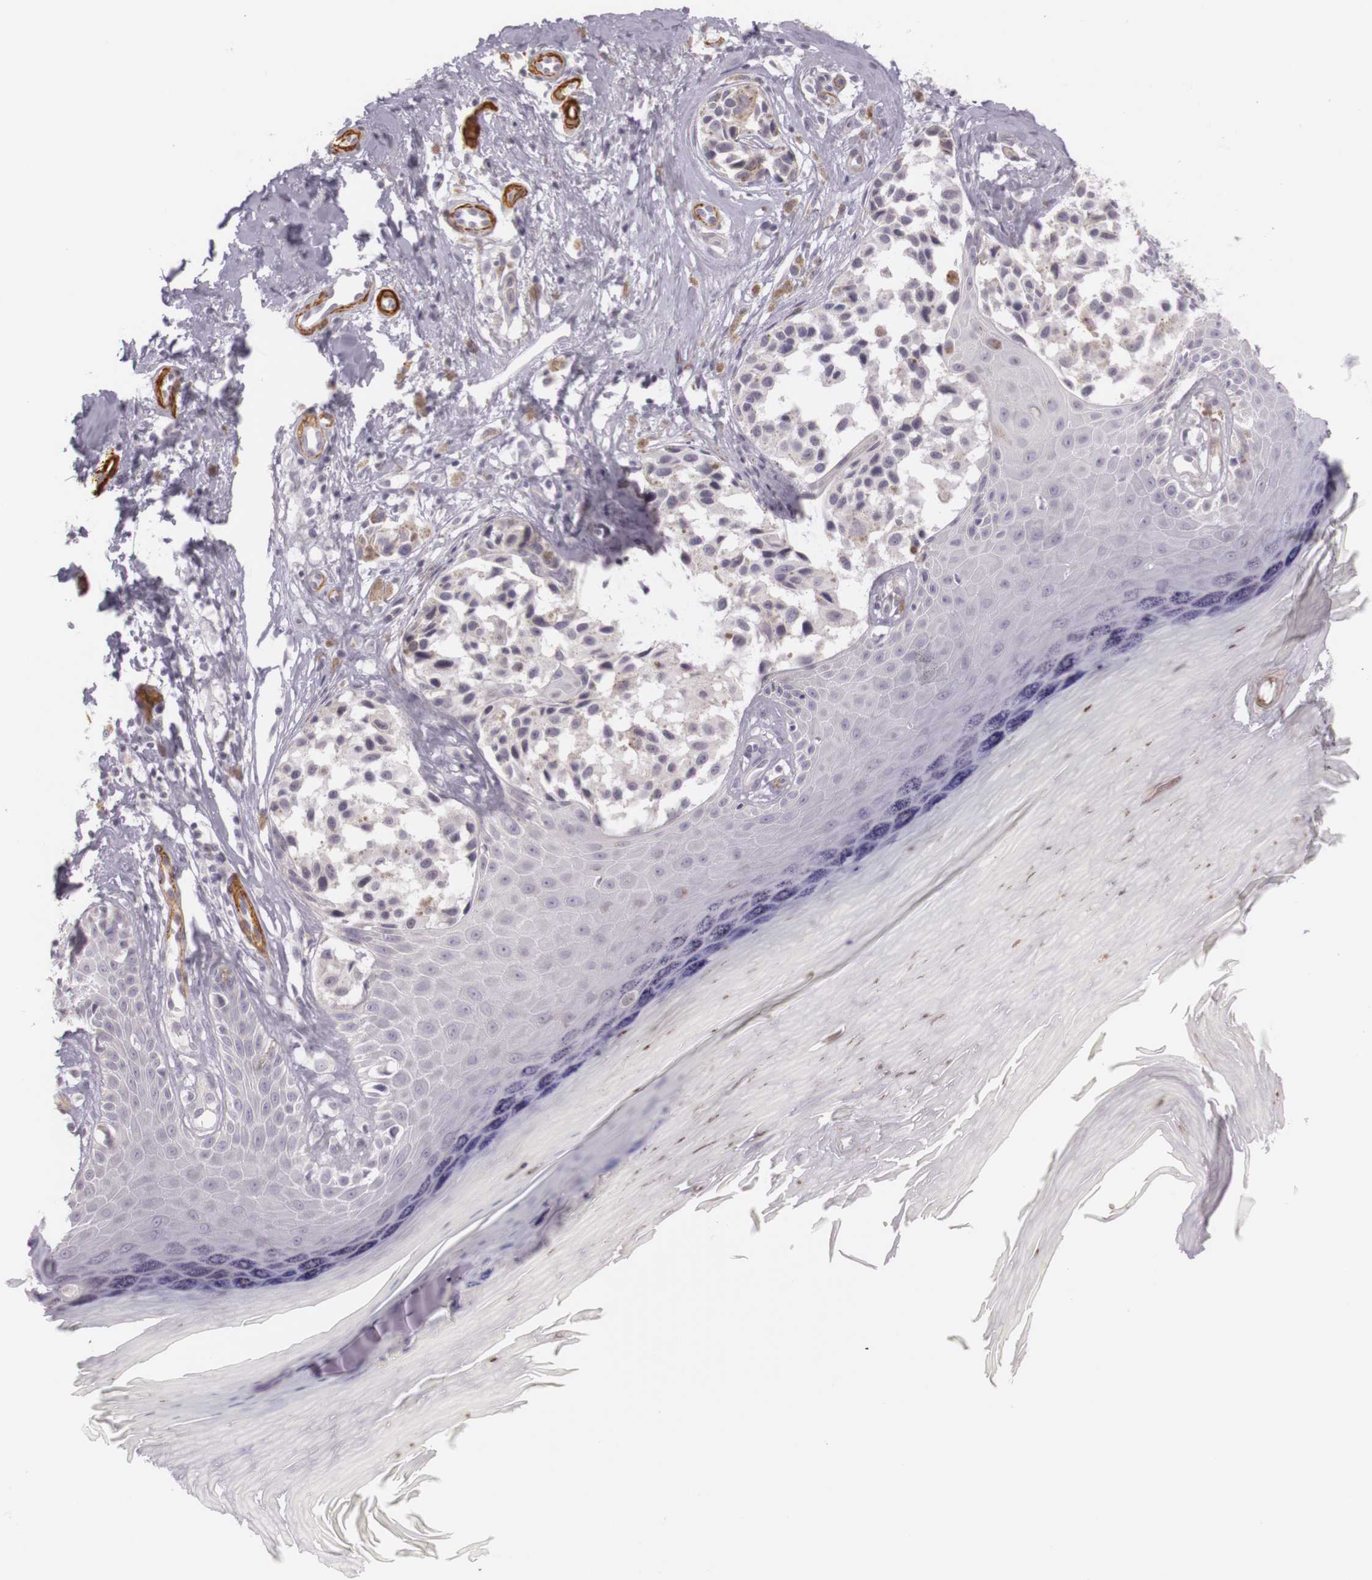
{"staining": {"intensity": "weak", "quantity": "25%-75%", "location": "cytoplasmic/membranous"}, "tissue": "melanoma", "cell_type": "Tumor cells", "image_type": "cancer", "snomed": [{"axis": "morphology", "description": "Malignant melanoma, NOS"}, {"axis": "topography", "description": "Skin"}], "caption": "Human melanoma stained with a protein marker demonstrates weak staining in tumor cells.", "gene": "CNTN2", "patient": {"sex": "male", "age": 79}}